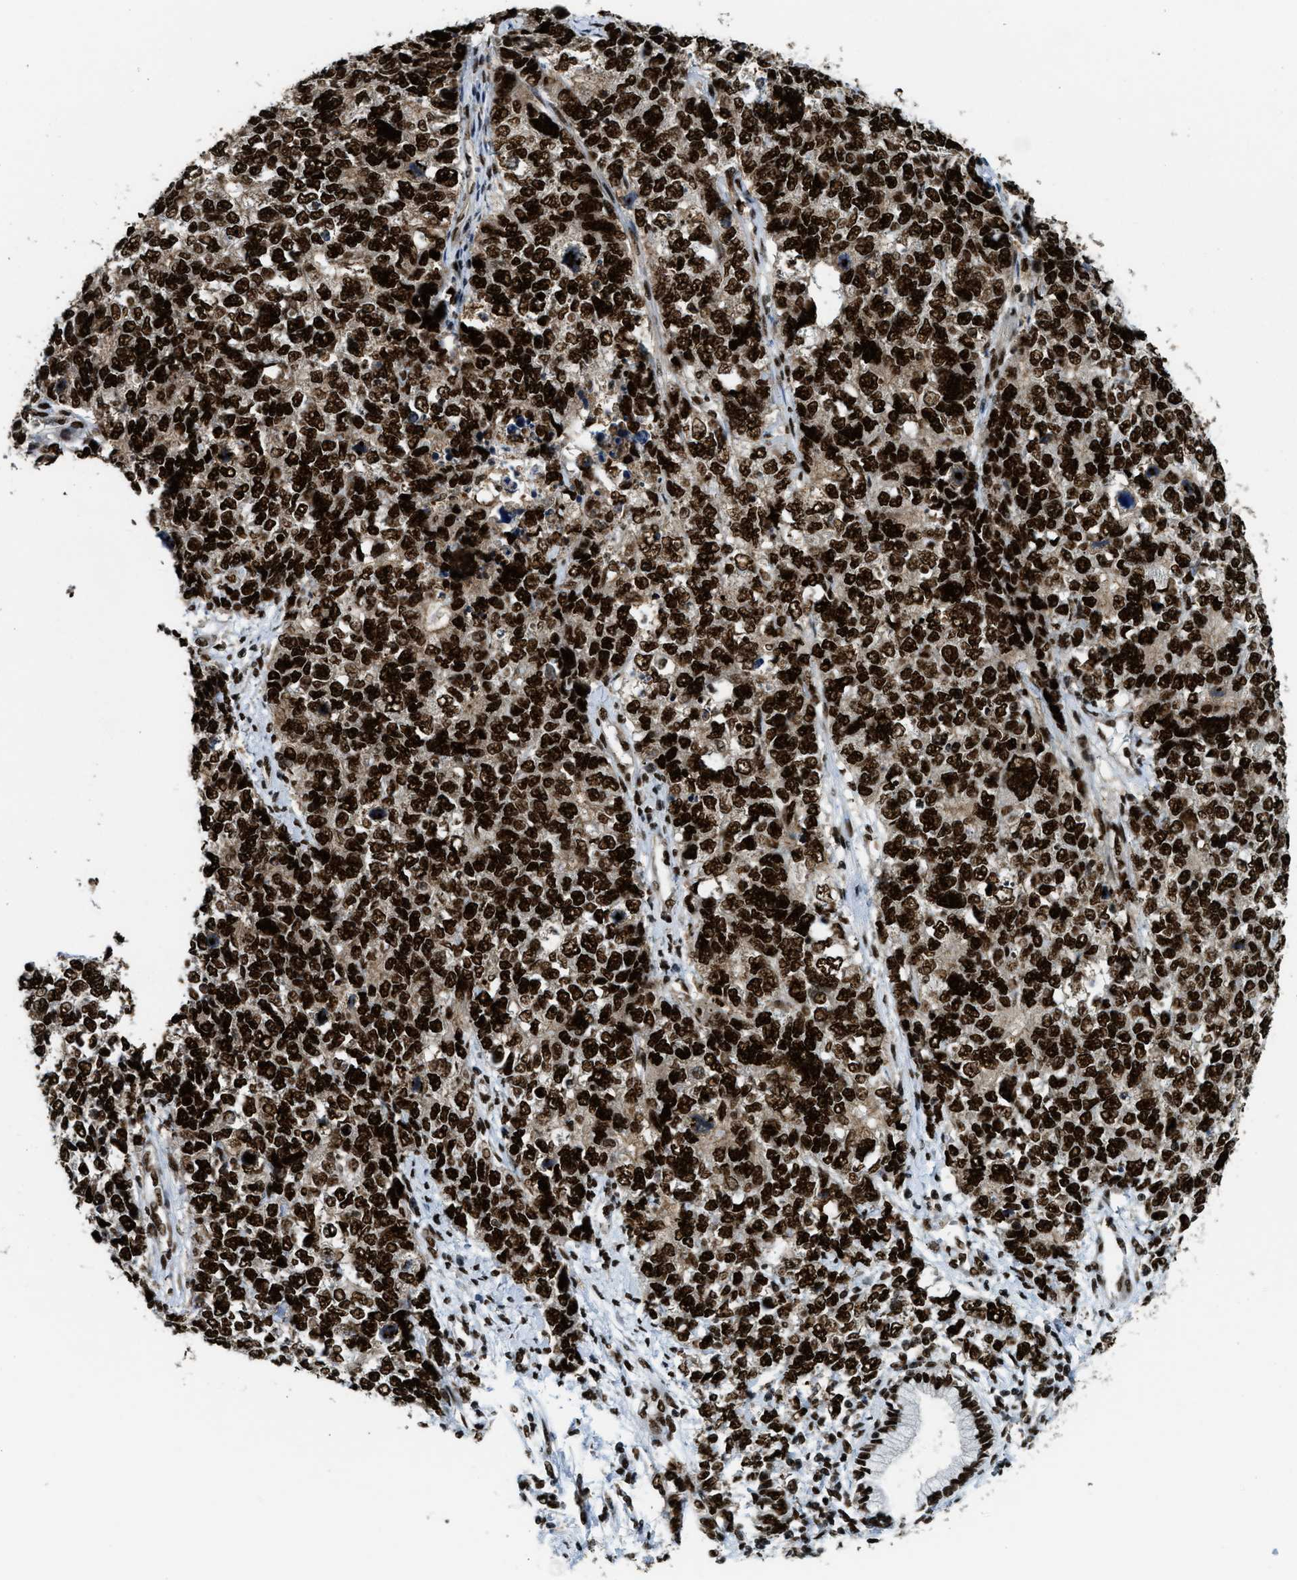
{"staining": {"intensity": "strong", "quantity": ">75%", "location": "nuclear"}, "tissue": "cervical cancer", "cell_type": "Tumor cells", "image_type": "cancer", "snomed": [{"axis": "morphology", "description": "Squamous cell carcinoma, NOS"}, {"axis": "topography", "description": "Cervix"}], "caption": "Cervical cancer stained for a protein (brown) reveals strong nuclear positive expression in approximately >75% of tumor cells.", "gene": "NUMA1", "patient": {"sex": "female", "age": 63}}